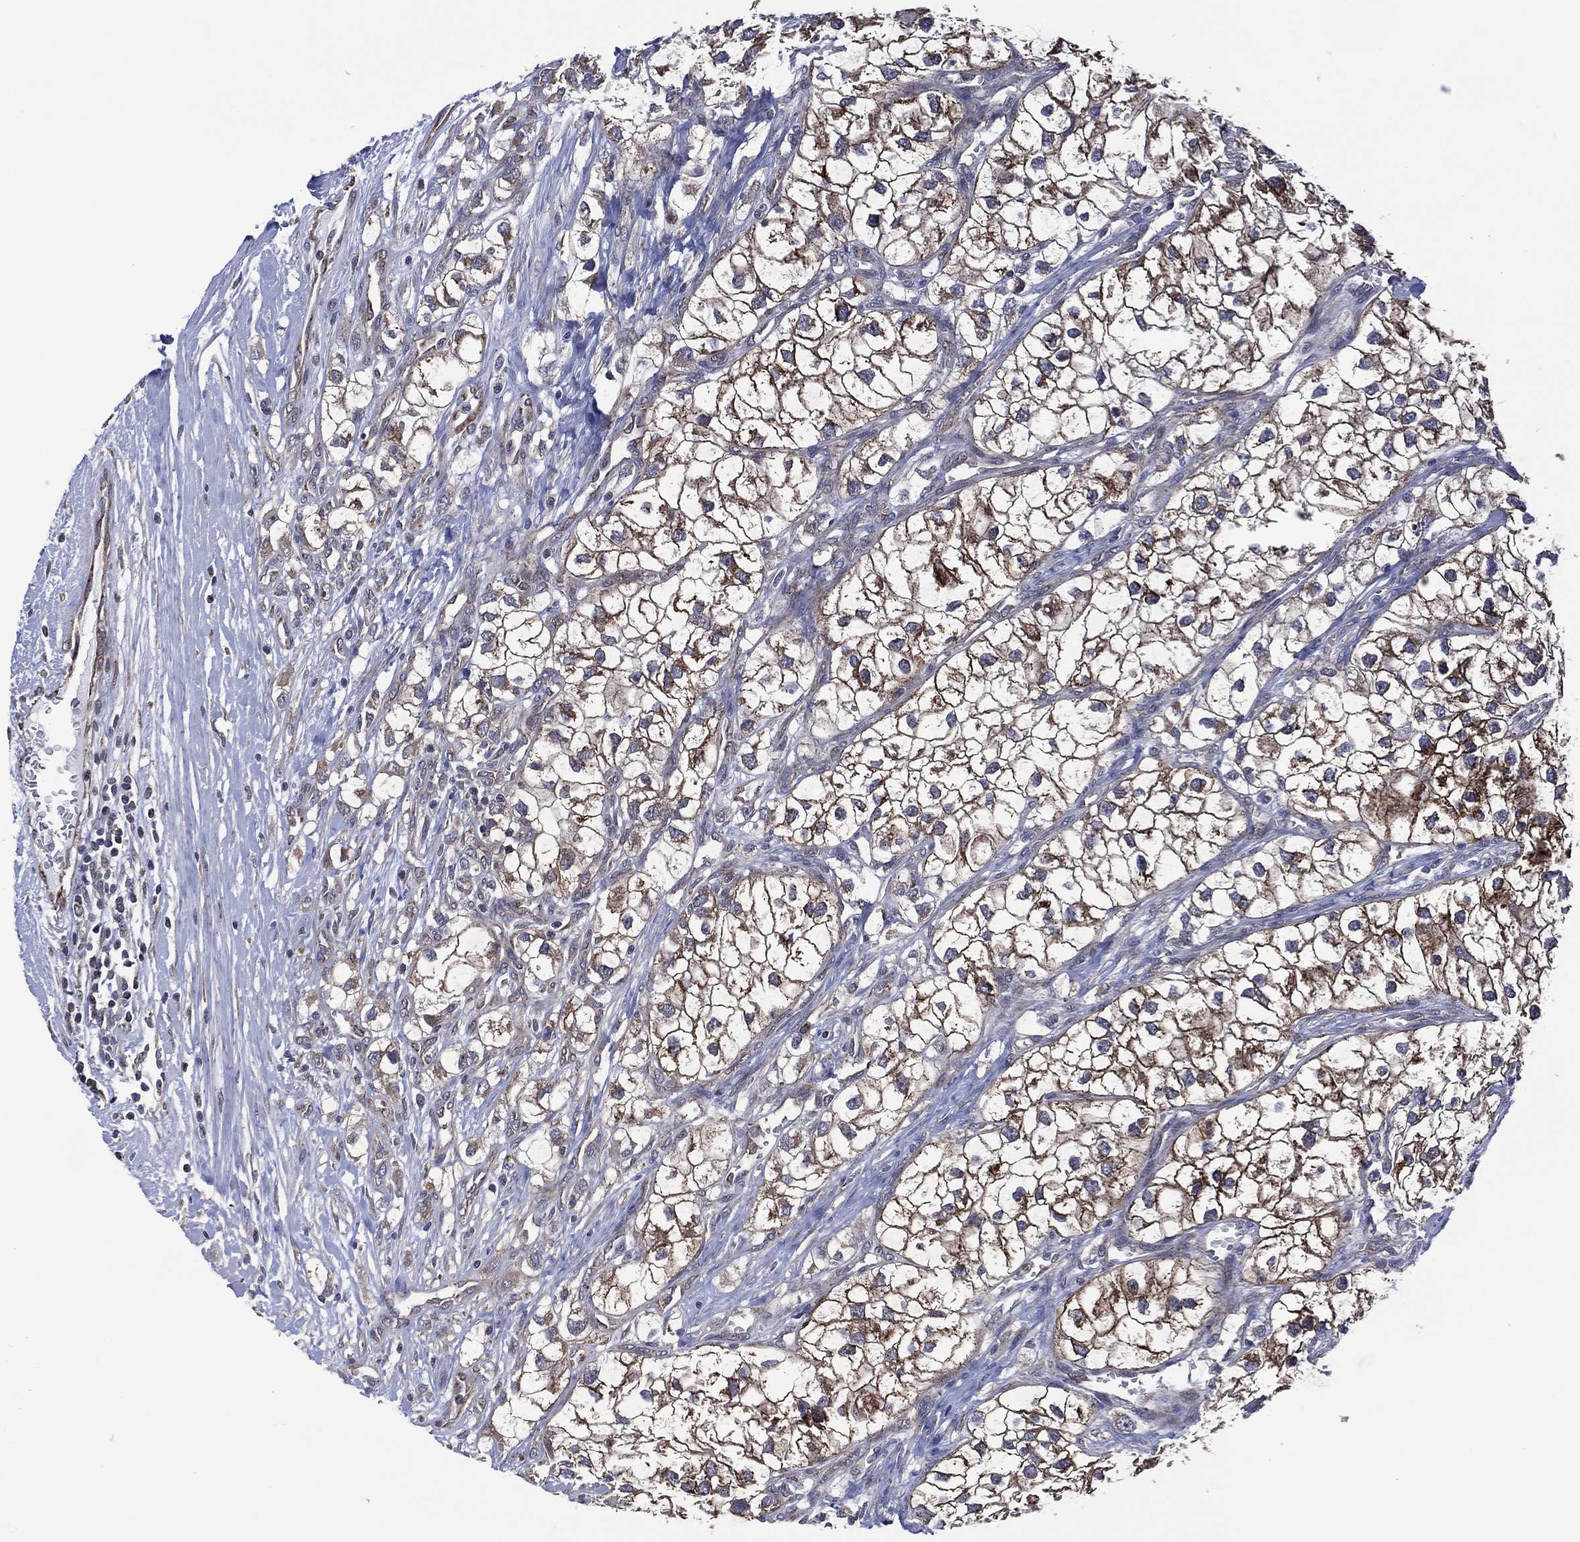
{"staining": {"intensity": "moderate", "quantity": ">75%", "location": "cytoplasmic/membranous"}, "tissue": "renal cancer", "cell_type": "Tumor cells", "image_type": "cancer", "snomed": [{"axis": "morphology", "description": "Adenocarcinoma, NOS"}, {"axis": "topography", "description": "Kidney"}], "caption": "IHC image of renal cancer (adenocarcinoma) stained for a protein (brown), which reveals medium levels of moderate cytoplasmic/membranous staining in approximately >75% of tumor cells.", "gene": "HTD2", "patient": {"sex": "male", "age": 59}}